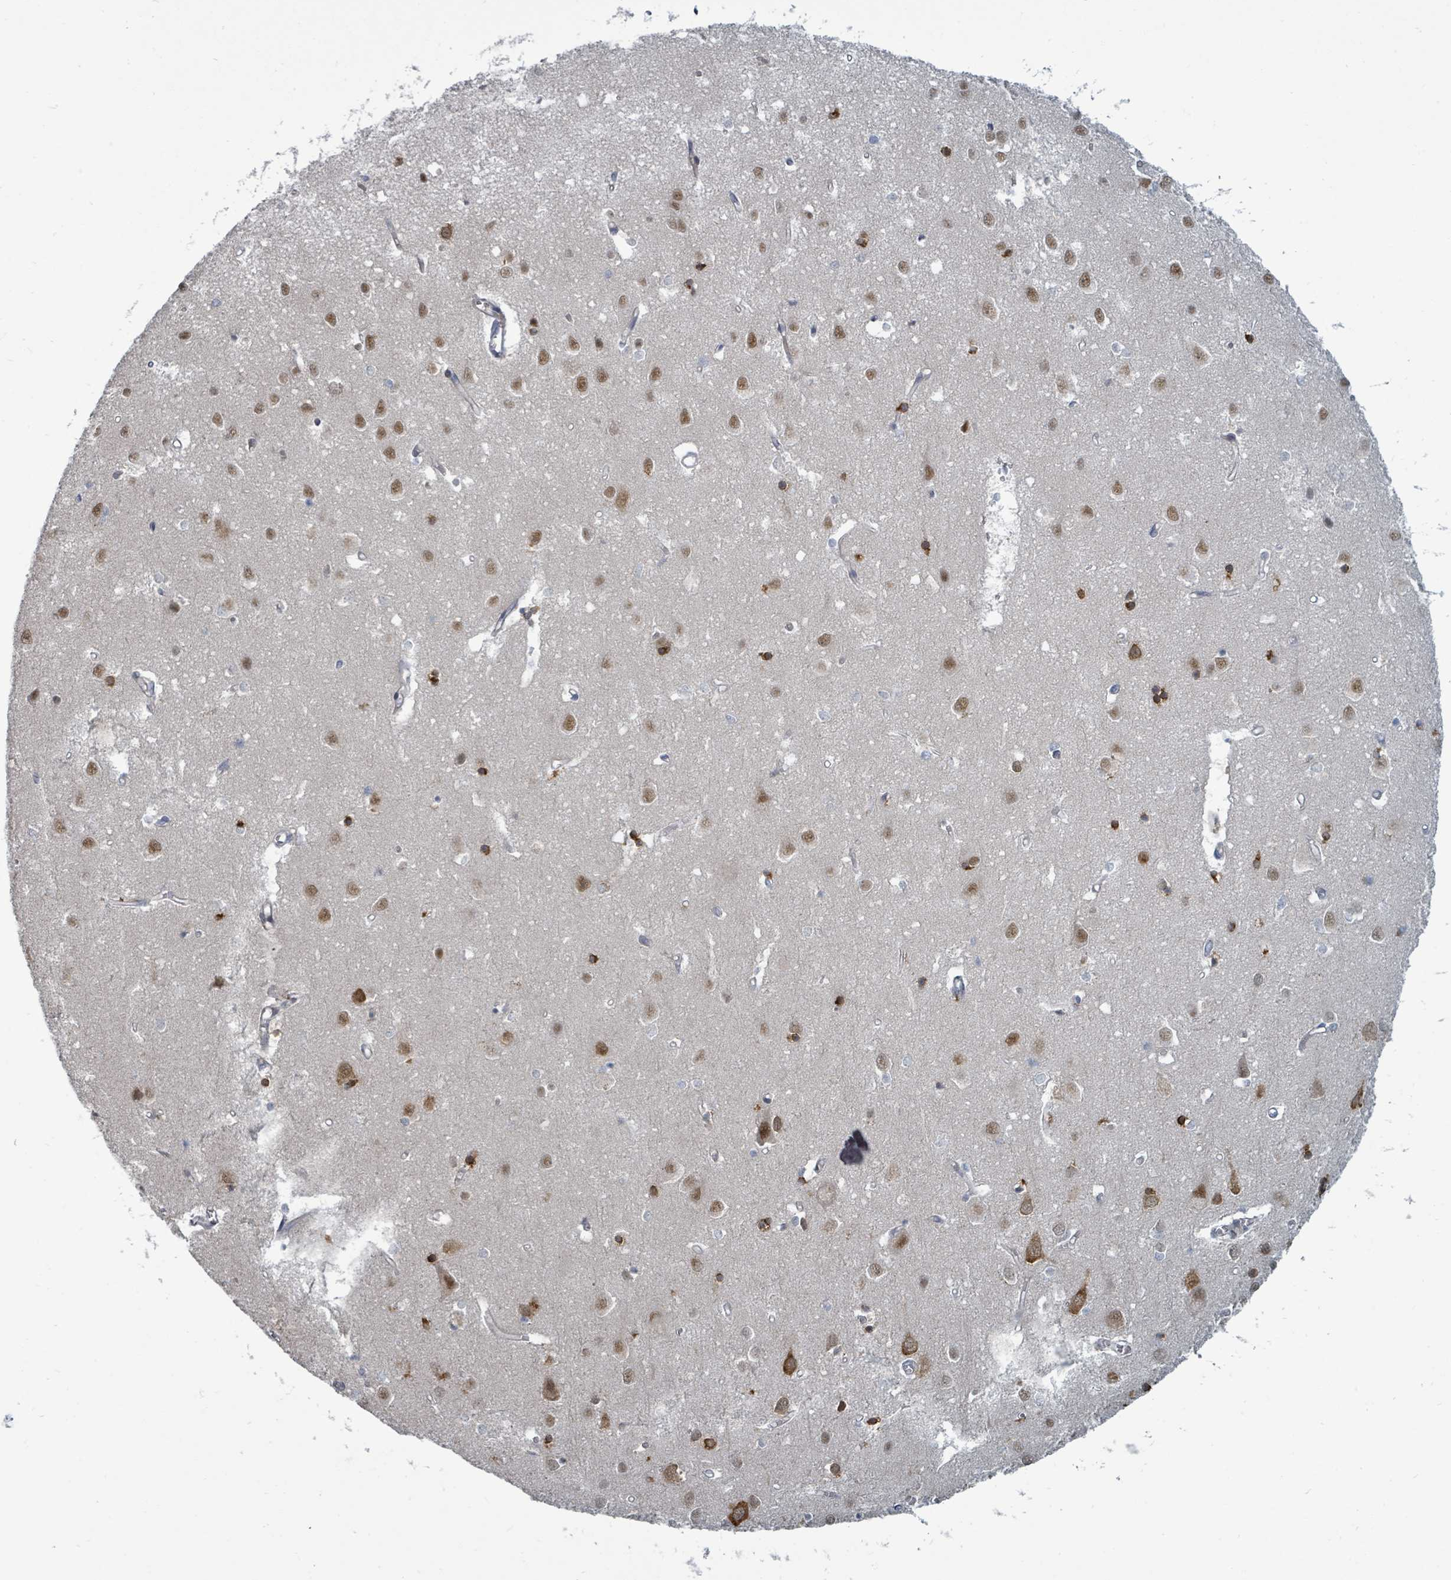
{"staining": {"intensity": "negative", "quantity": "none", "location": "none"}, "tissue": "cerebral cortex", "cell_type": "Endothelial cells", "image_type": "normal", "snomed": [{"axis": "morphology", "description": "Normal tissue, NOS"}, {"axis": "topography", "description": "Cerebral cortex"}], "caption": "DAB immunohistochemical staining of unremarkable human cerebral cortex shows no significant expression in endothelial cells. Brightfield microscopy of IHC stained with DAB (3,3'-diaminobenzidine) (brown) and hematoxylin (blue), captured at high magnification.", "gene": "TRDMT1", "patient": {"sex": "male", "age": 70}}